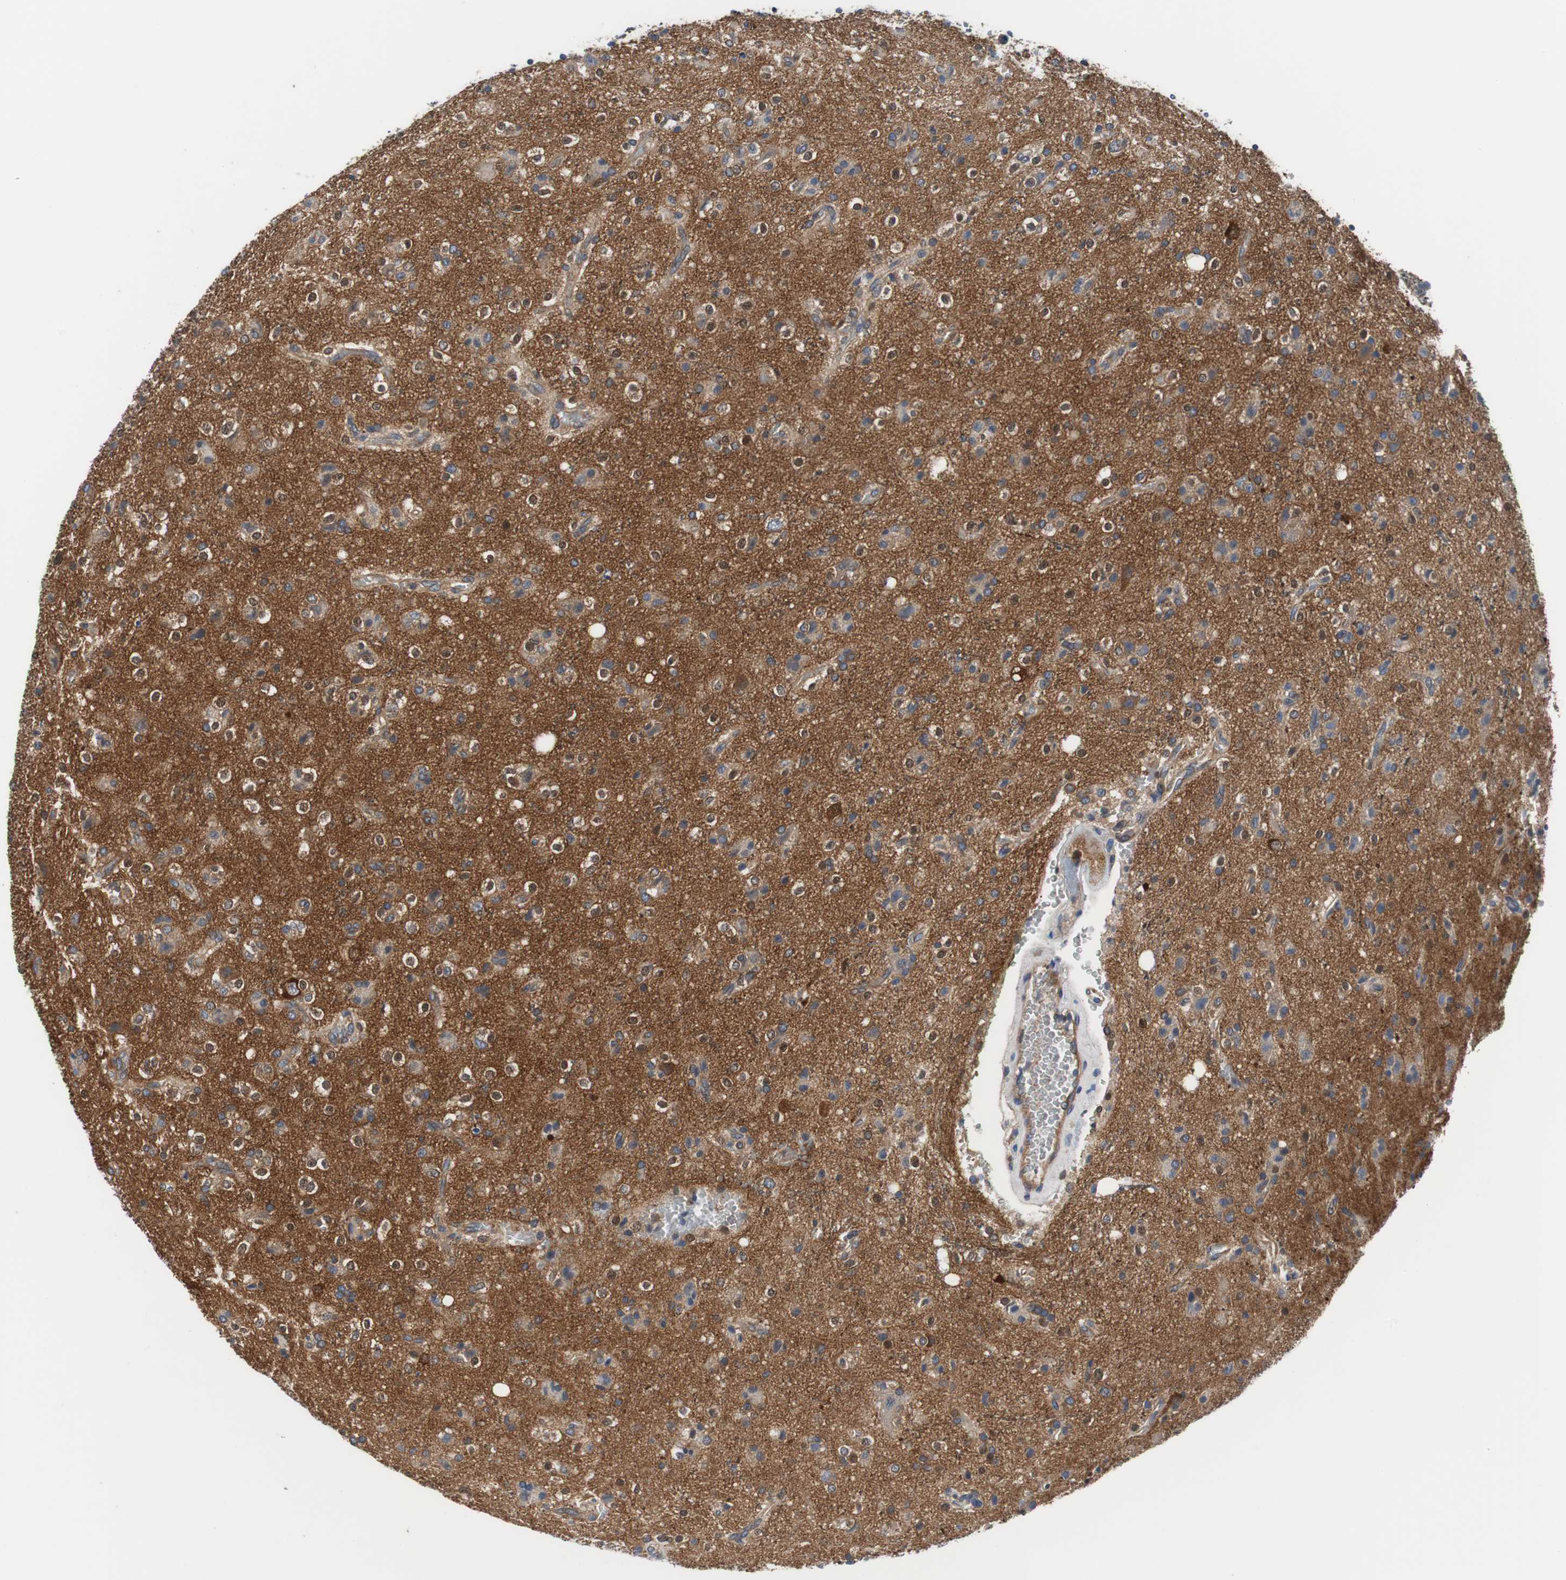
{"staining": {"intensity": "moderate", "quantity": ">75%", "location": "cytoplasmic/membranous,nuclear"}, "tissue": "glioma", "cell_type": "Tumor cells", "image_type": "cancer", "snomed": [{"axis": "morphology", "description": "Glioma, malignant, High grade"}, {"axis": "topography", "description": "Brain"}], "caption": "Moderate cytoplasmic/membranous and nuclear positivity for a protein is identified in approximately >75% of tumor cells of malignant glioma (high-grade) using immunohistochemistry.", "gene": "BRAF", "patient": {"sex": "male", "age": 47}}